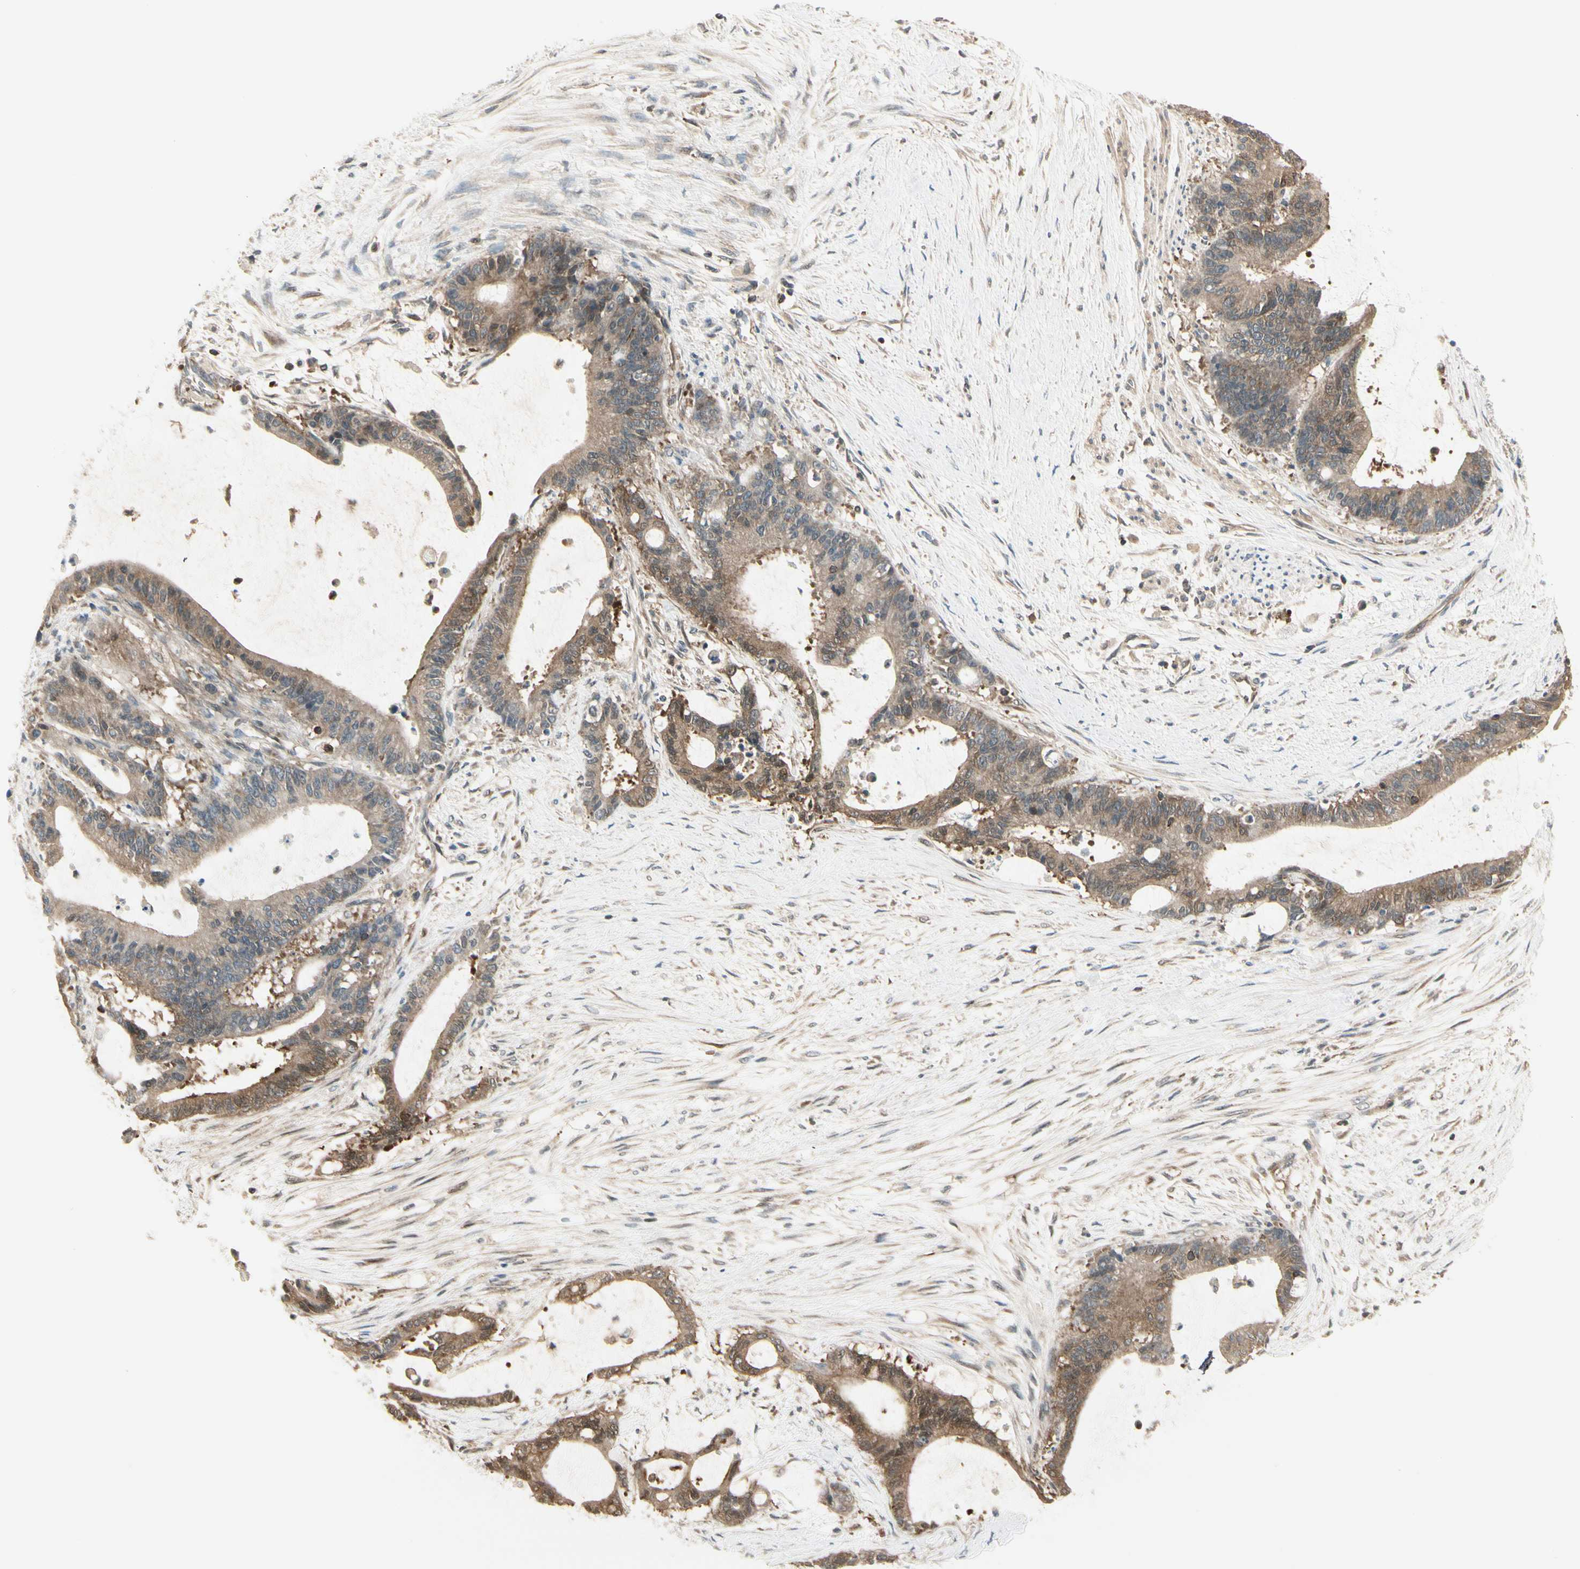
{"staining": {"intensity": "moderate", "quantity": ">75%", "location": "cytoplasmic/membranous"}, "tissue": "liver cancer", "cell_type": "Tumor cells", "image_type": "cancer", "snomed": [{"axis": "morphology", "description": "Cholangiocarcinoma"}, {"axis": "topography", "description": "Liver"}], "caption": "A histopathology image of cholangiocarcinoma (liver) stained for a protein demonstrates moderate cytoplasmic/membranous brown staining in tumor cells.", "gene": "OXSR1", "patient": {"sex": "female", "age": 73}}